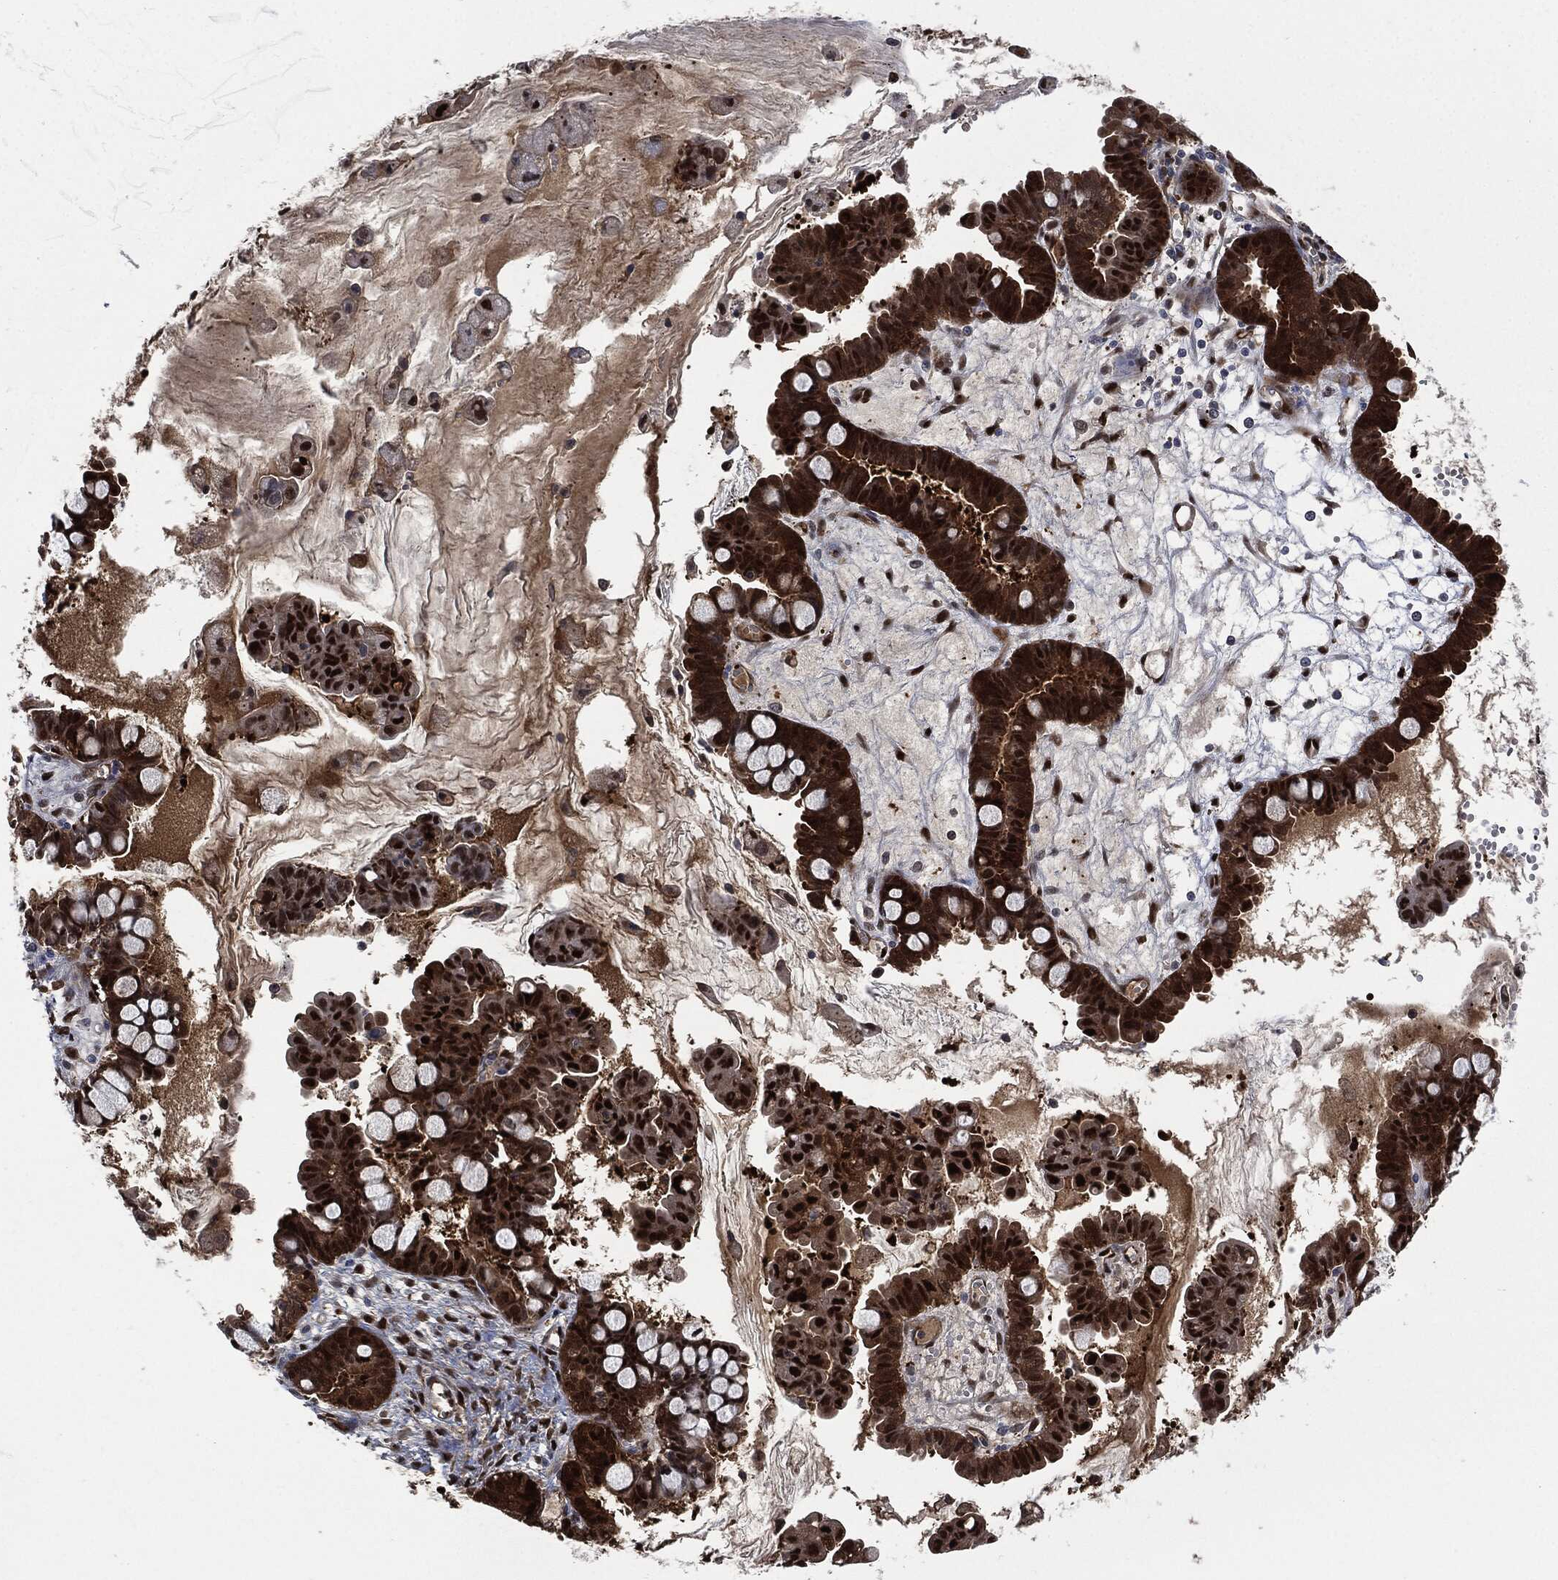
{"staining": {"intensity": "strong", "quantity": ">75%", "location": "cytoplasmic/membranous,nuclear"}, "tissue": "ovarian cancer", "cell_type": "Tumor cells", "image_type": "cancer", "snomed": [{"axis": "morphology", "description": "Cystadenocarcinoma, mucinous, NOS"}, {"axis": "topography", "description": "Ovary"}], "caption": "Tumor cells exhibit high levels of strong cytoplasmic/membranous and nuclear expression in approximately >75% of cells in mucinous cystadenocarcinoma (ovarian).", "gene": "DCTN1", "patient": {"sex": "female", "age": 63}}